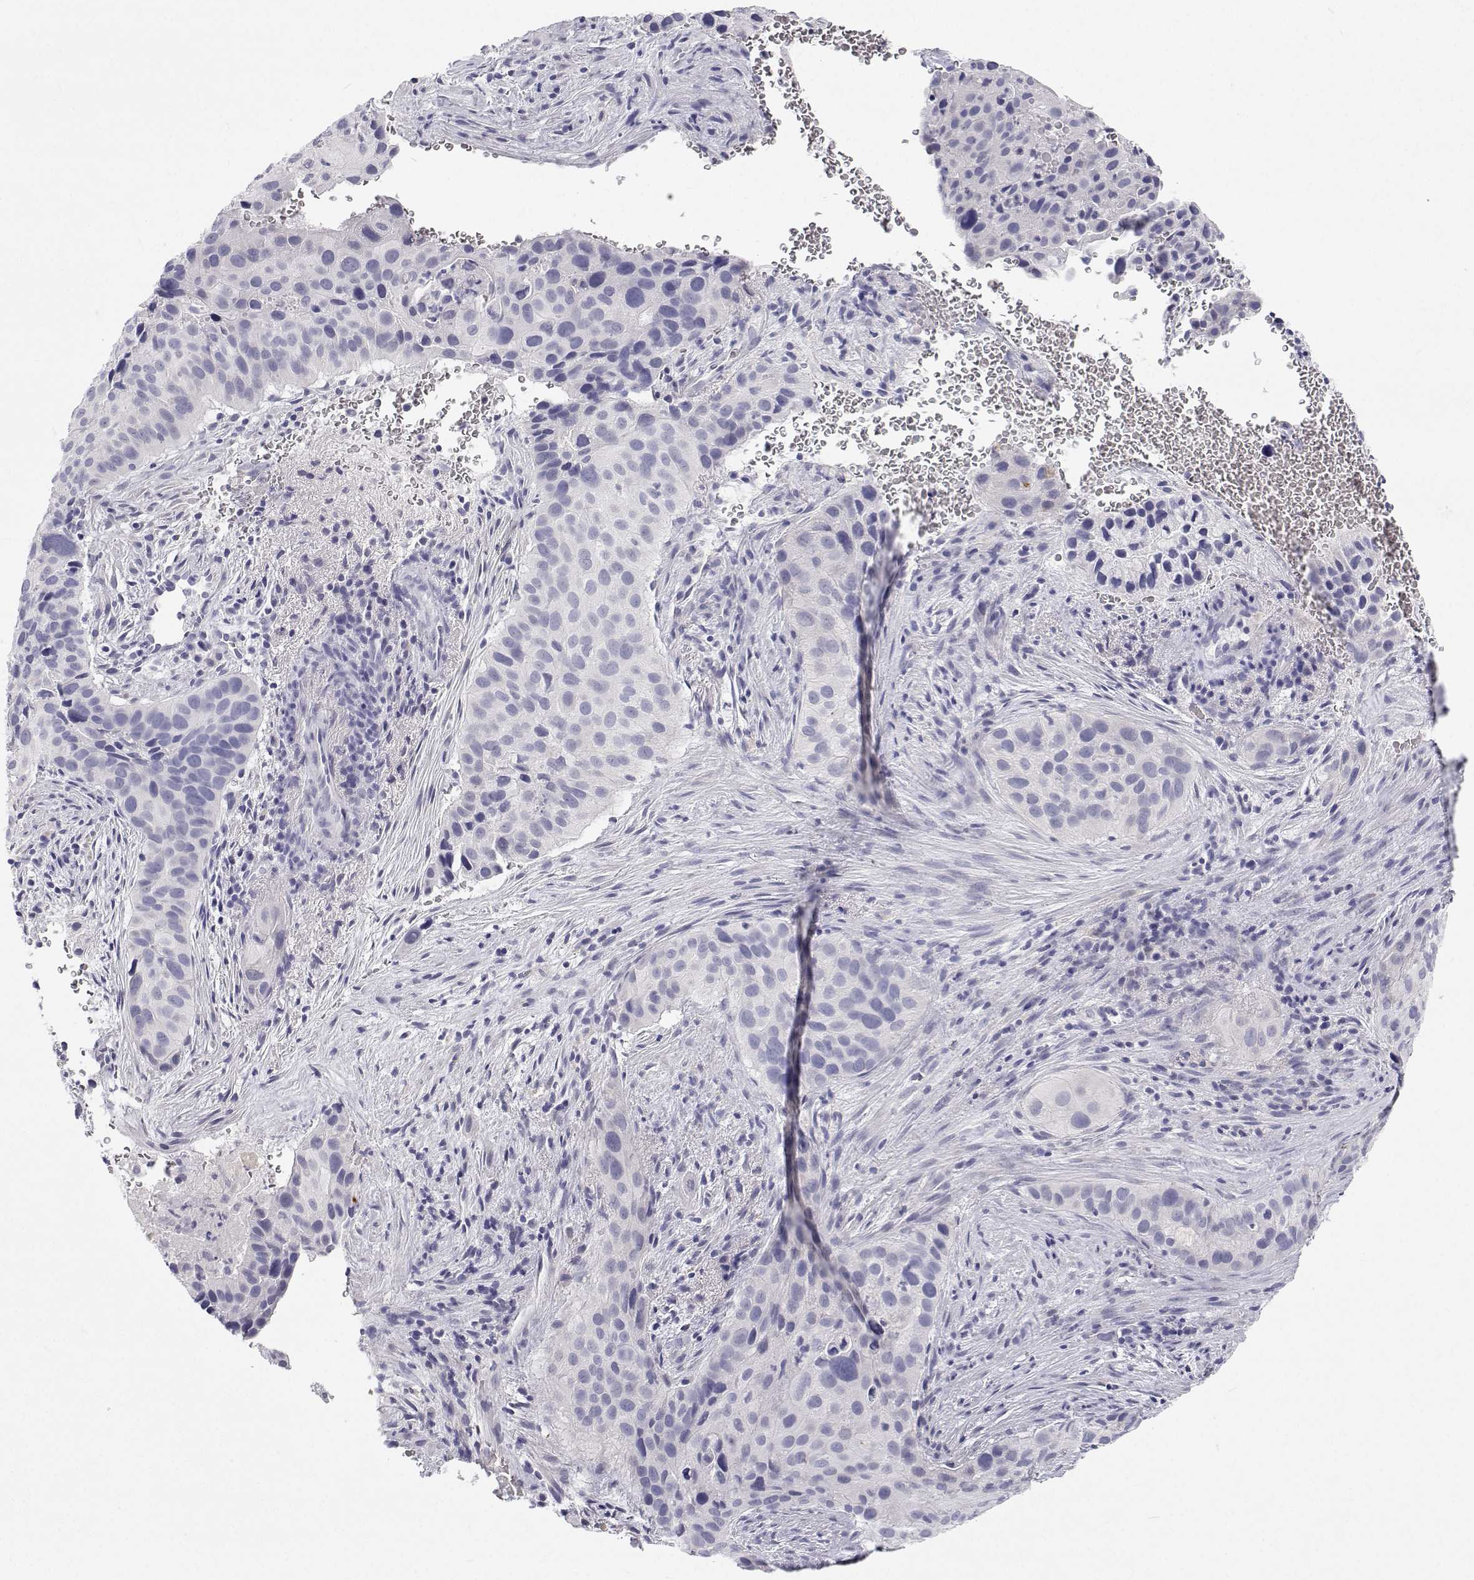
{"staining": {"intensity": "negative", "quantity": "none", "location": "none"}, "tissue": "cervical cancer", "cell_type": "Tumor cells", "image_type": "cancer", "snomed": [{"axis": "morphology", "description": "Squamous cell carcinoma, NOS"}, {"axis": "topography", "description": "Cervix"}], "caption": "Cervical squamous cell carcinoma was stained to show a protein in brown. There is no significant expression in tumor cells.", "gene": "TTN", "patient": {"sex": "female", "age": 38}}